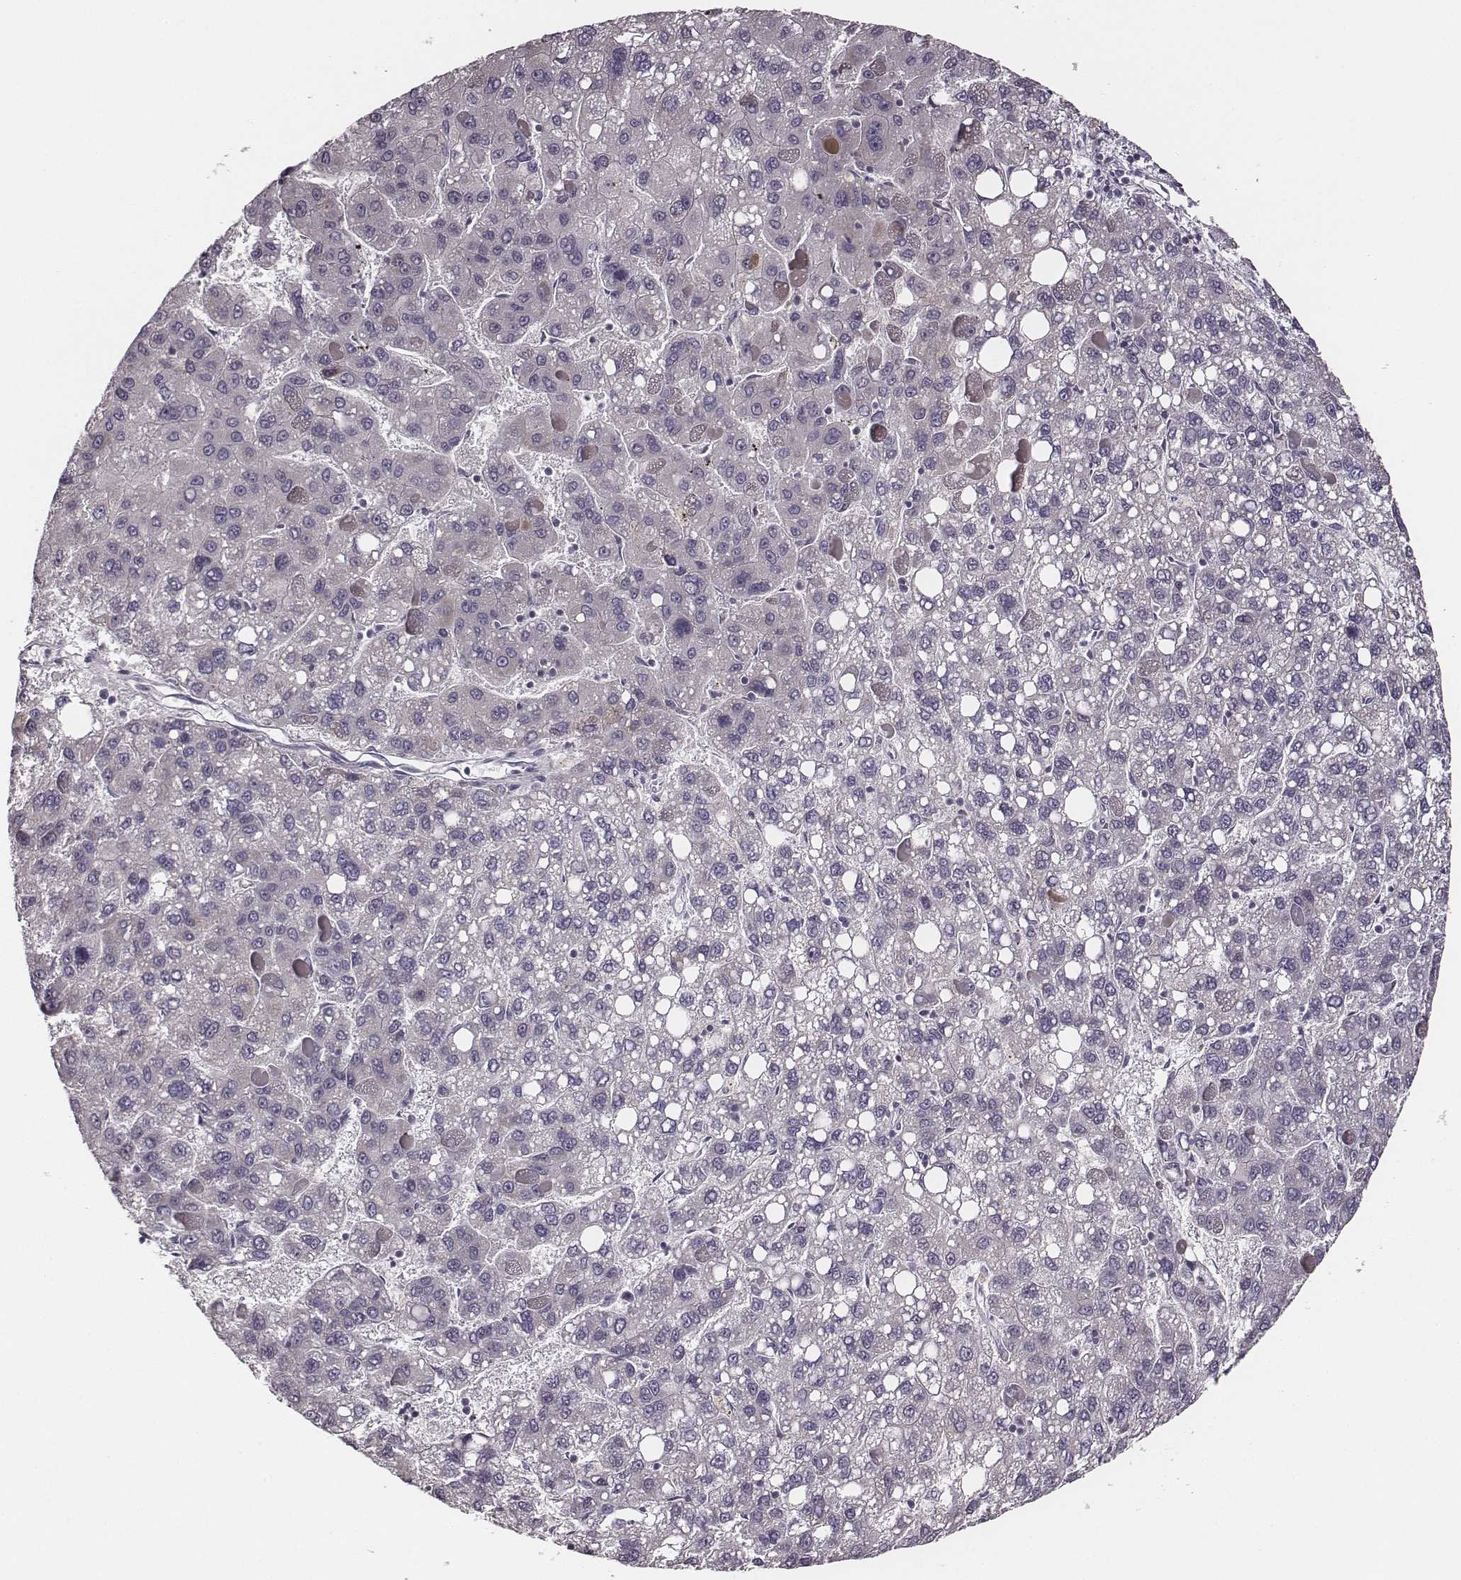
{"staining": {"intensity": "negative", "quantity": "none", "location": "none"}, "tissue": "liver cancer", "cell_type": "Tumor cells", "image_type": "cancer", "snomed": [{"axis": "morphology", "description": "Carcinoma, Hepatocellular, NOS"}, {"axis": "topography", "description": "Liver"}], "caption": "Human liver hepatocellular carcinoma stained for a protein using immunohistochemistry reveals no staining in tumor cells.", "gene": "UBL4B", "patient": {"sex": "female", "age": 82}}